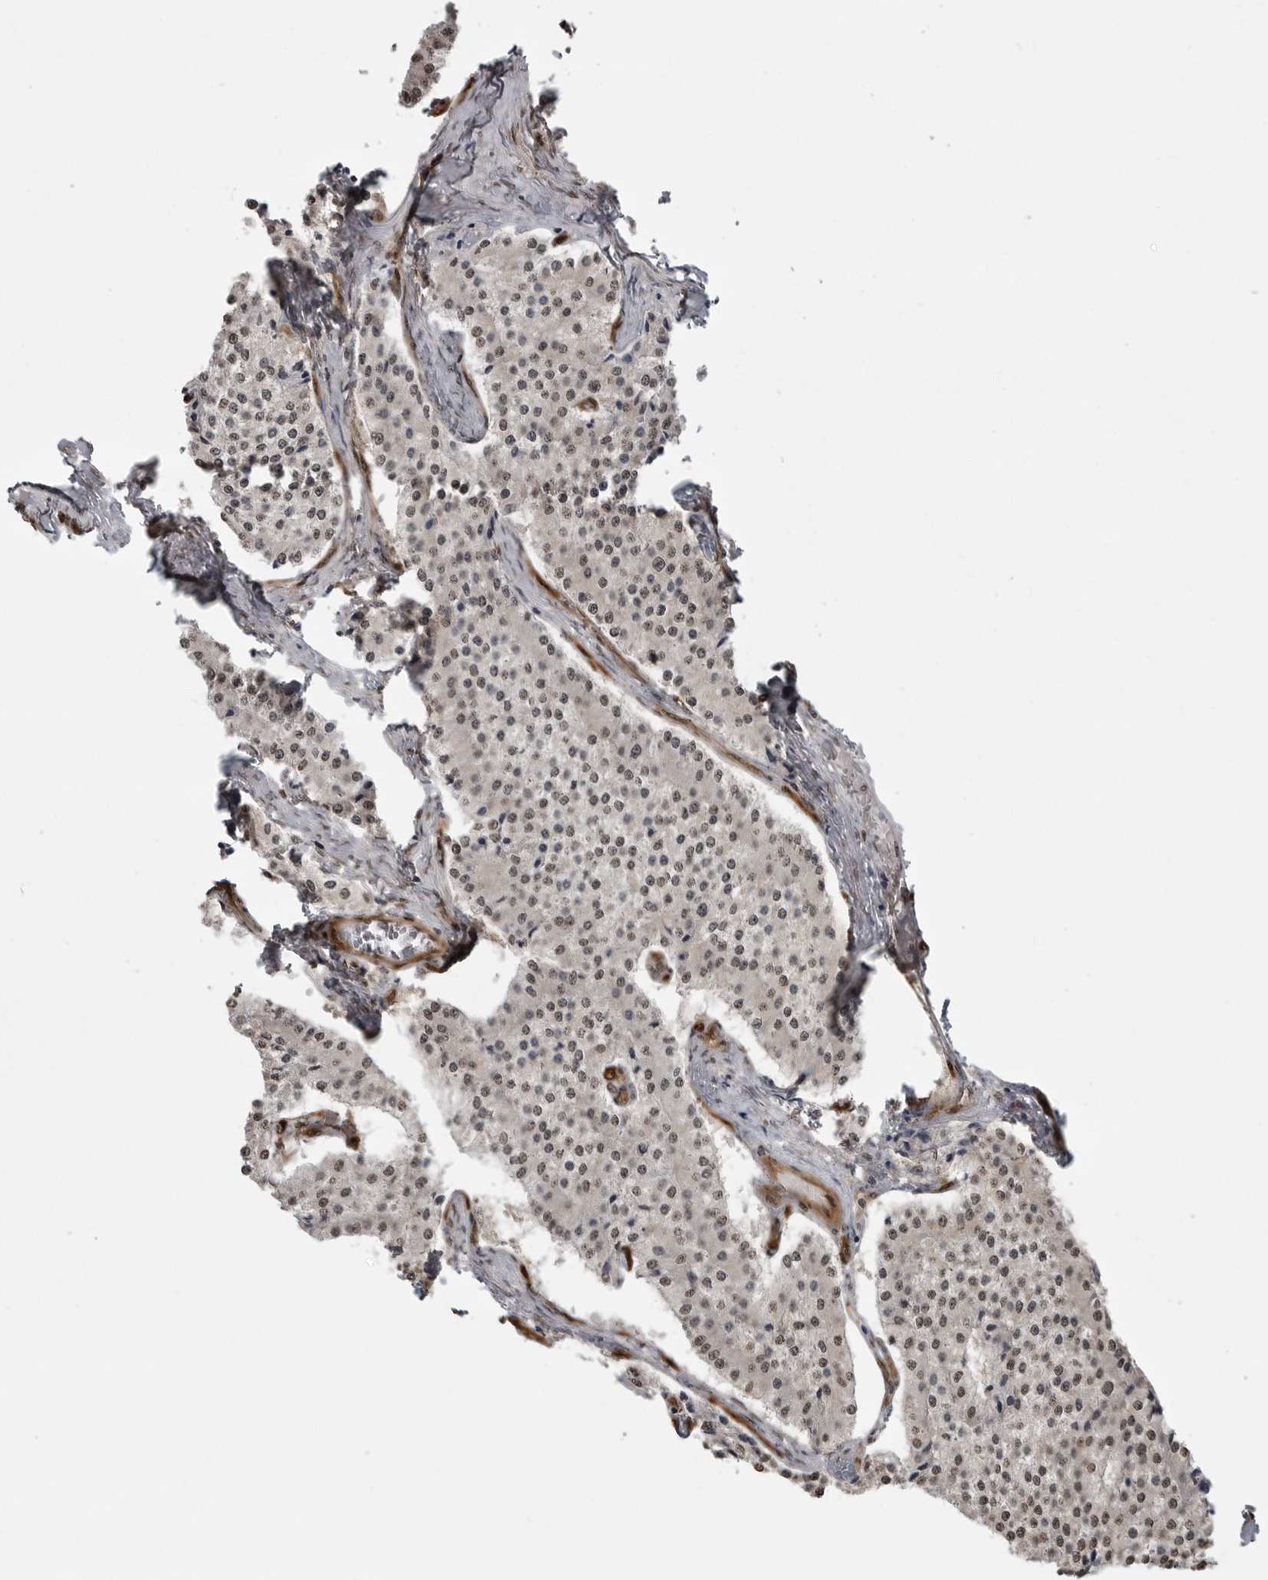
{"staining": {"intensity": "weak", "quantity": ">75%", "location": "nuclear"}, "tissue": "carcinoid", "cell_type": "Tumor cells", "image_type": "cancer", "snomed": [{"axis": "morphology", "description": "Carcinoid, malignant, NOS"}, {"axis": "topography", "description": "Colon"}], "caption": "This photomicrograph demonstrates IHC staining of human carcinoid (malignant), with low weak nuclear staining in approximately >75% of tumor cells.", "gene": "SMAD2", "patient": {"sex": "female", "age": 52}}